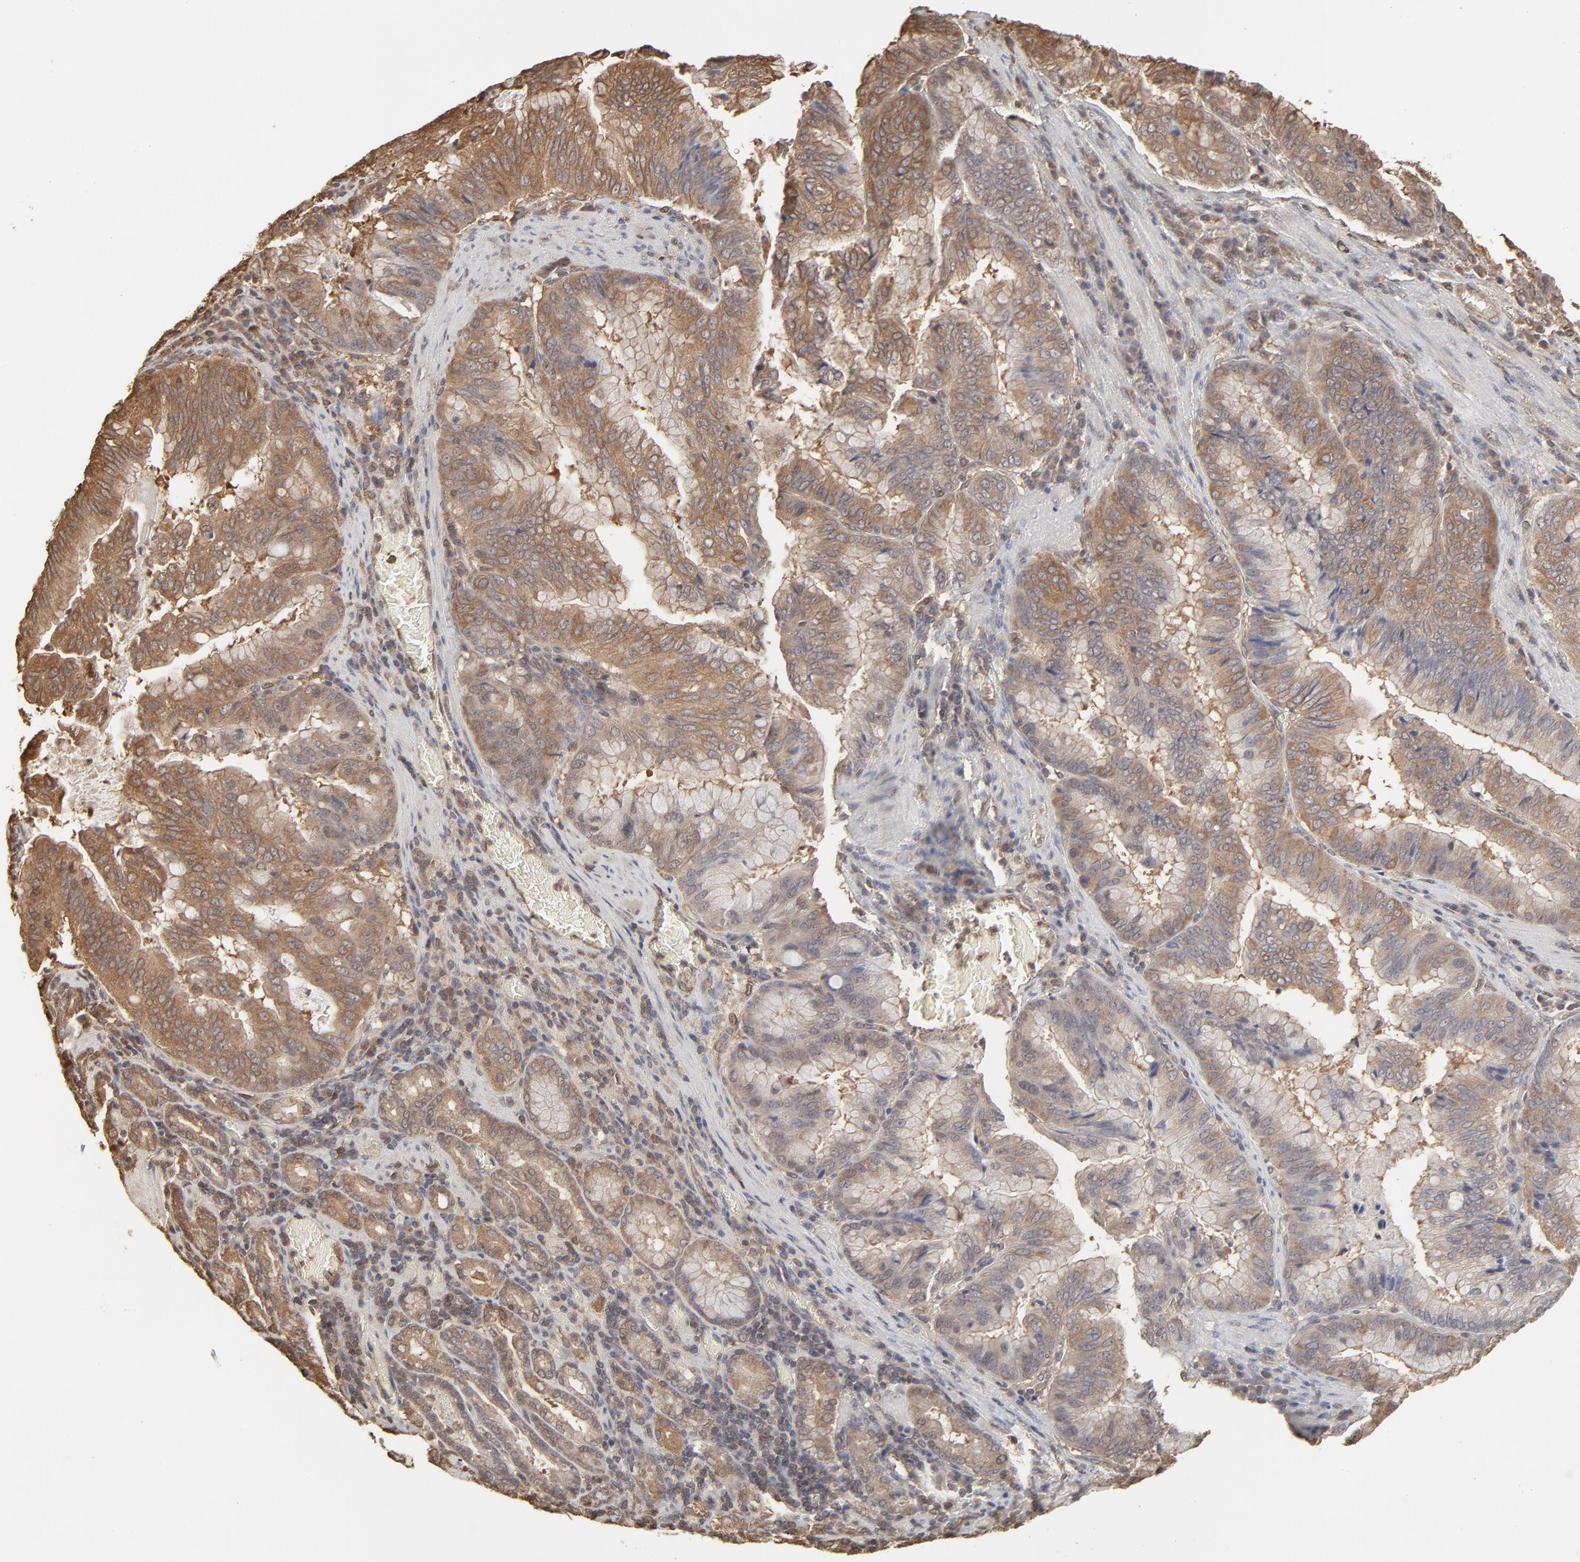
{"staining": {"intensity": "moderate", "quantity": ">75%", "location": "cytoplasmic/membranous"}, "tissue": "stomach cancer", "cell_type": "Tumor cells", "image_type": "cancer", "snomed": [{"axis": "morphology", "description": "Adenocarcinoma, NOS"}, {"axis": "topography", "description": "Stomach, upper"}], "caption": "This histopathology image shows immunohistochemistry (IHC) staining of human stomach cancer, with medium moderate cytoplasmic/membranous positivity in approximately >75% of tumor cells.", "gene": "PPP2CA", "patient": {"sex": "male", "age": 80}}